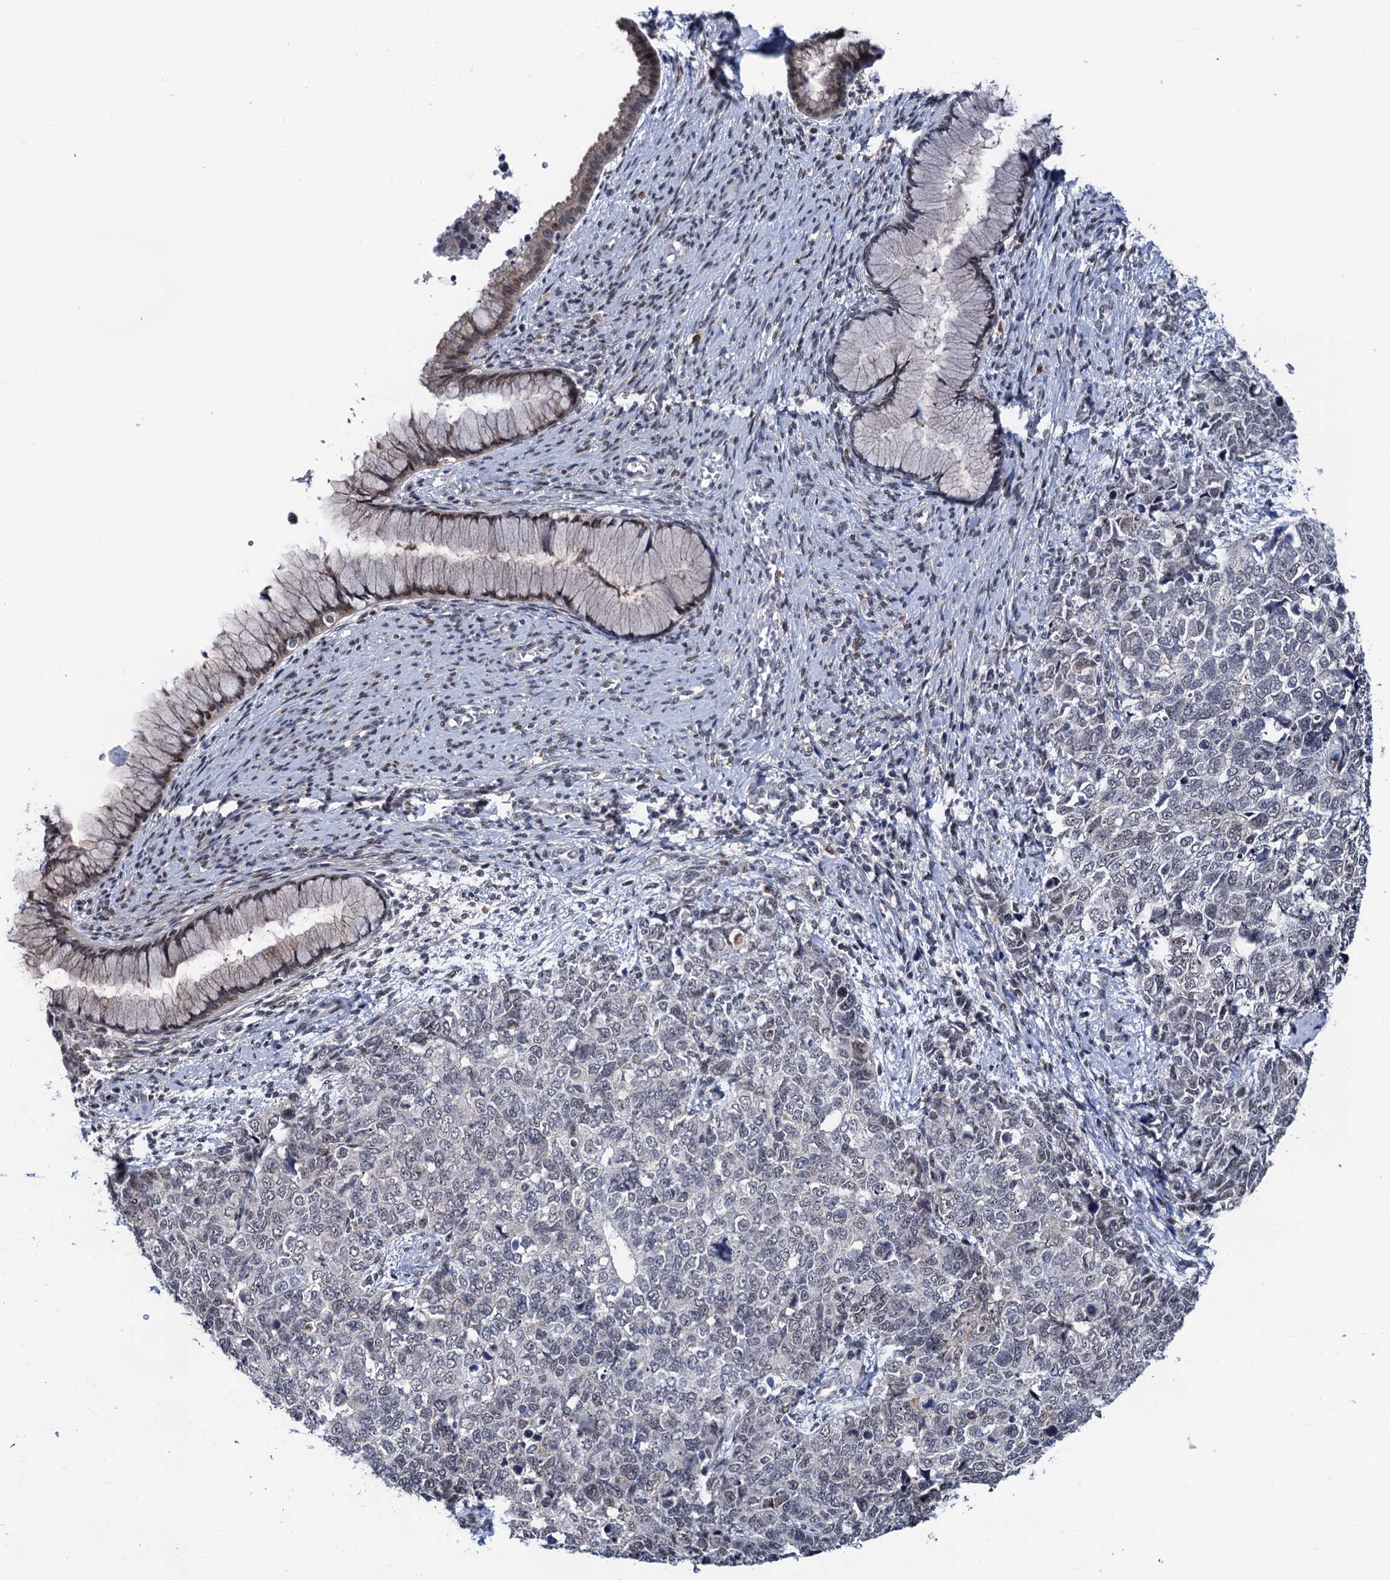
{"staining": {"intensity": "negative", "quantity": "none", "location": "none"}, "tissue": "cervical cancer", "cell_type": "Tumor cells", "image_type": "cancer", "snomed": [{"axis": "morphology", "description": "Squamous cell carcinoma, NOS"}, {"axis": "topography", "description": "Cervix"}], "caption": "Cervical cancer was stained to show a protein in brown. There is no significant positivity in tumor cells.", "gene": "FAM222A", "patient": {"sex": "female", "age": 63}}